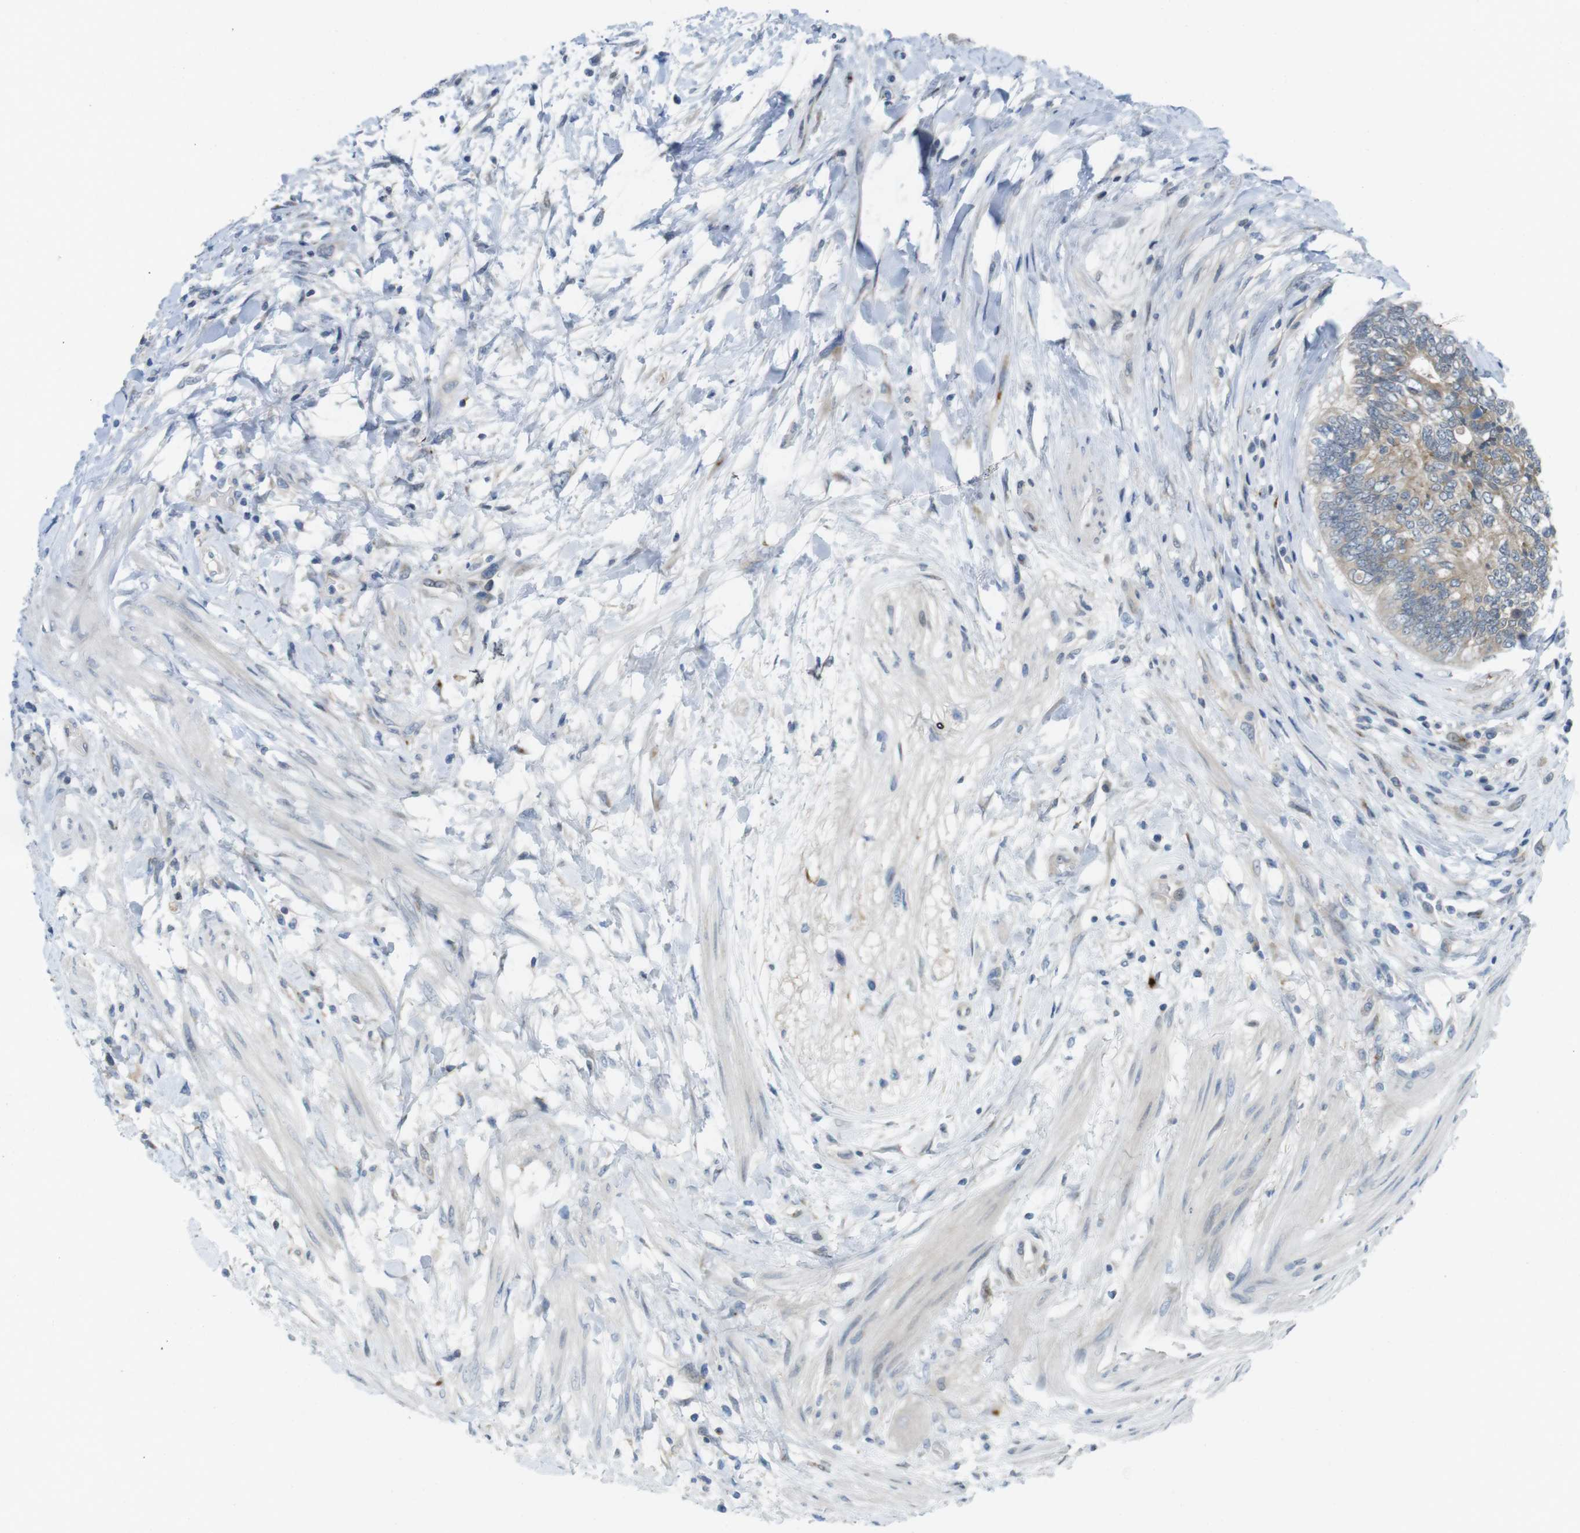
{"staining": {"intensity": "moderate", "quantity": ">75%", "location": "cytoplasmic/membranous"}, "tissue": "colorectal cancer", "cell_type": "Tumor cells", "image_type": "cancer", "snomed": [{"axis": "morphology", "description": "Adenocarcinoma, NOS"}, {"axis": "topography", "description": "Rectum"}], "caption": "Human colorectal cancer (adenocarcinoma) stained for a protein (brown) demonstrates moderate cytoplasmic/membranous positive staining in about >75% of tumor cells.", "gene": "CASP2", "patient": {"sex": "male", "age": 51}}